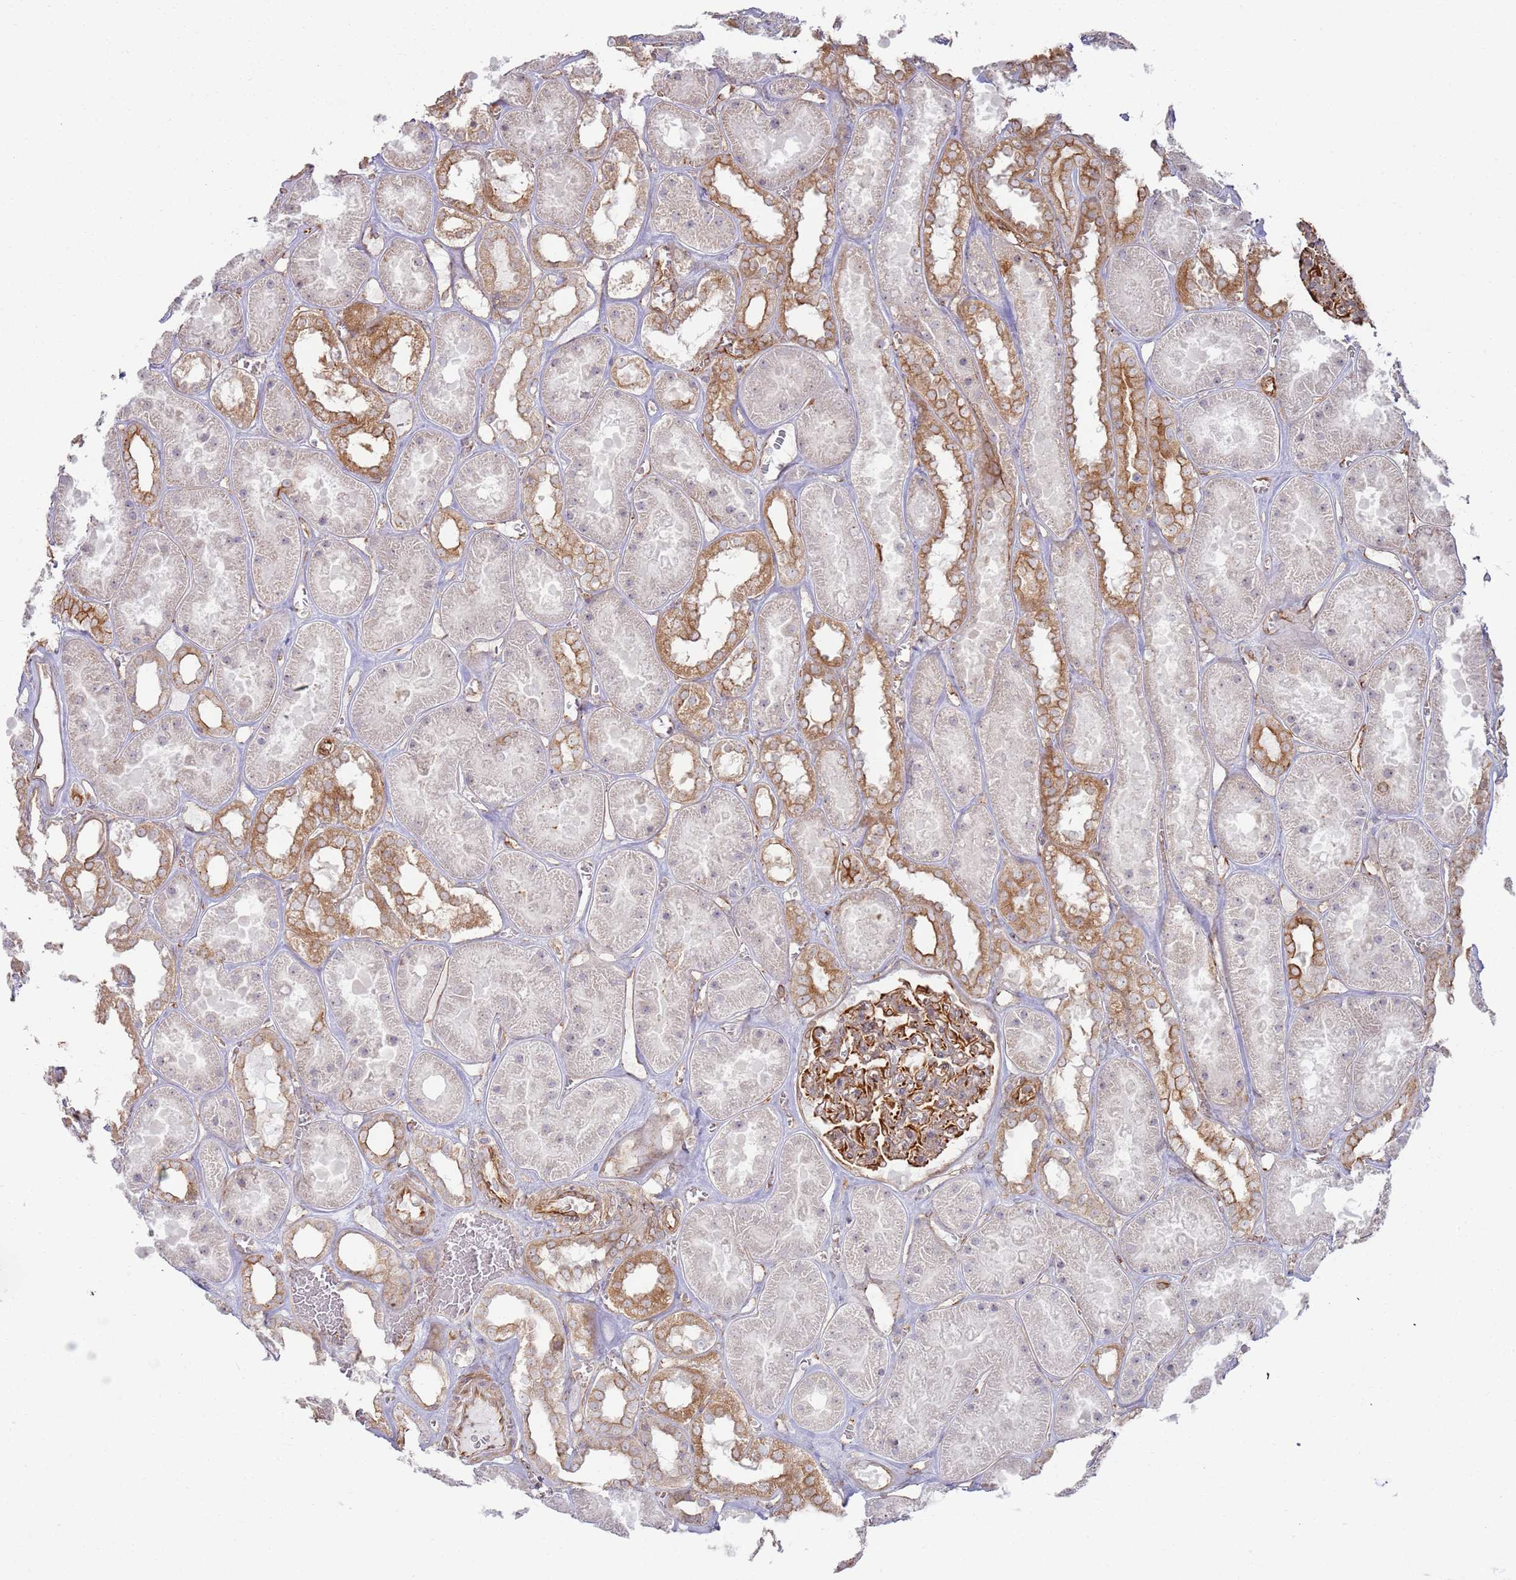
{"staining": {"intensity": "moderate", "quantity": "25%-75%", "location": "cytoplasmic/membranous"}, "tissue": "kidney", "cell_type": "Cells in glomeruli", "image_type": "normal", "snomed": [{"axis": "morphology", "description": "Normal tissue, NOS"}, {"axis": "topography", "description": "Kidney"}], "caption": "DAB immunohistochemical staining of normal human kidney displays moderate cytoplasmic/membranous protein staining in approximately 25%-75% of cells in glomeruli. (DAB (3,3'-diaminobenzidine) = brown stain, brightfield microscopy at high magnification).", "gene": "PHF21A", "patient": {"sex": "female", "age": 41}}